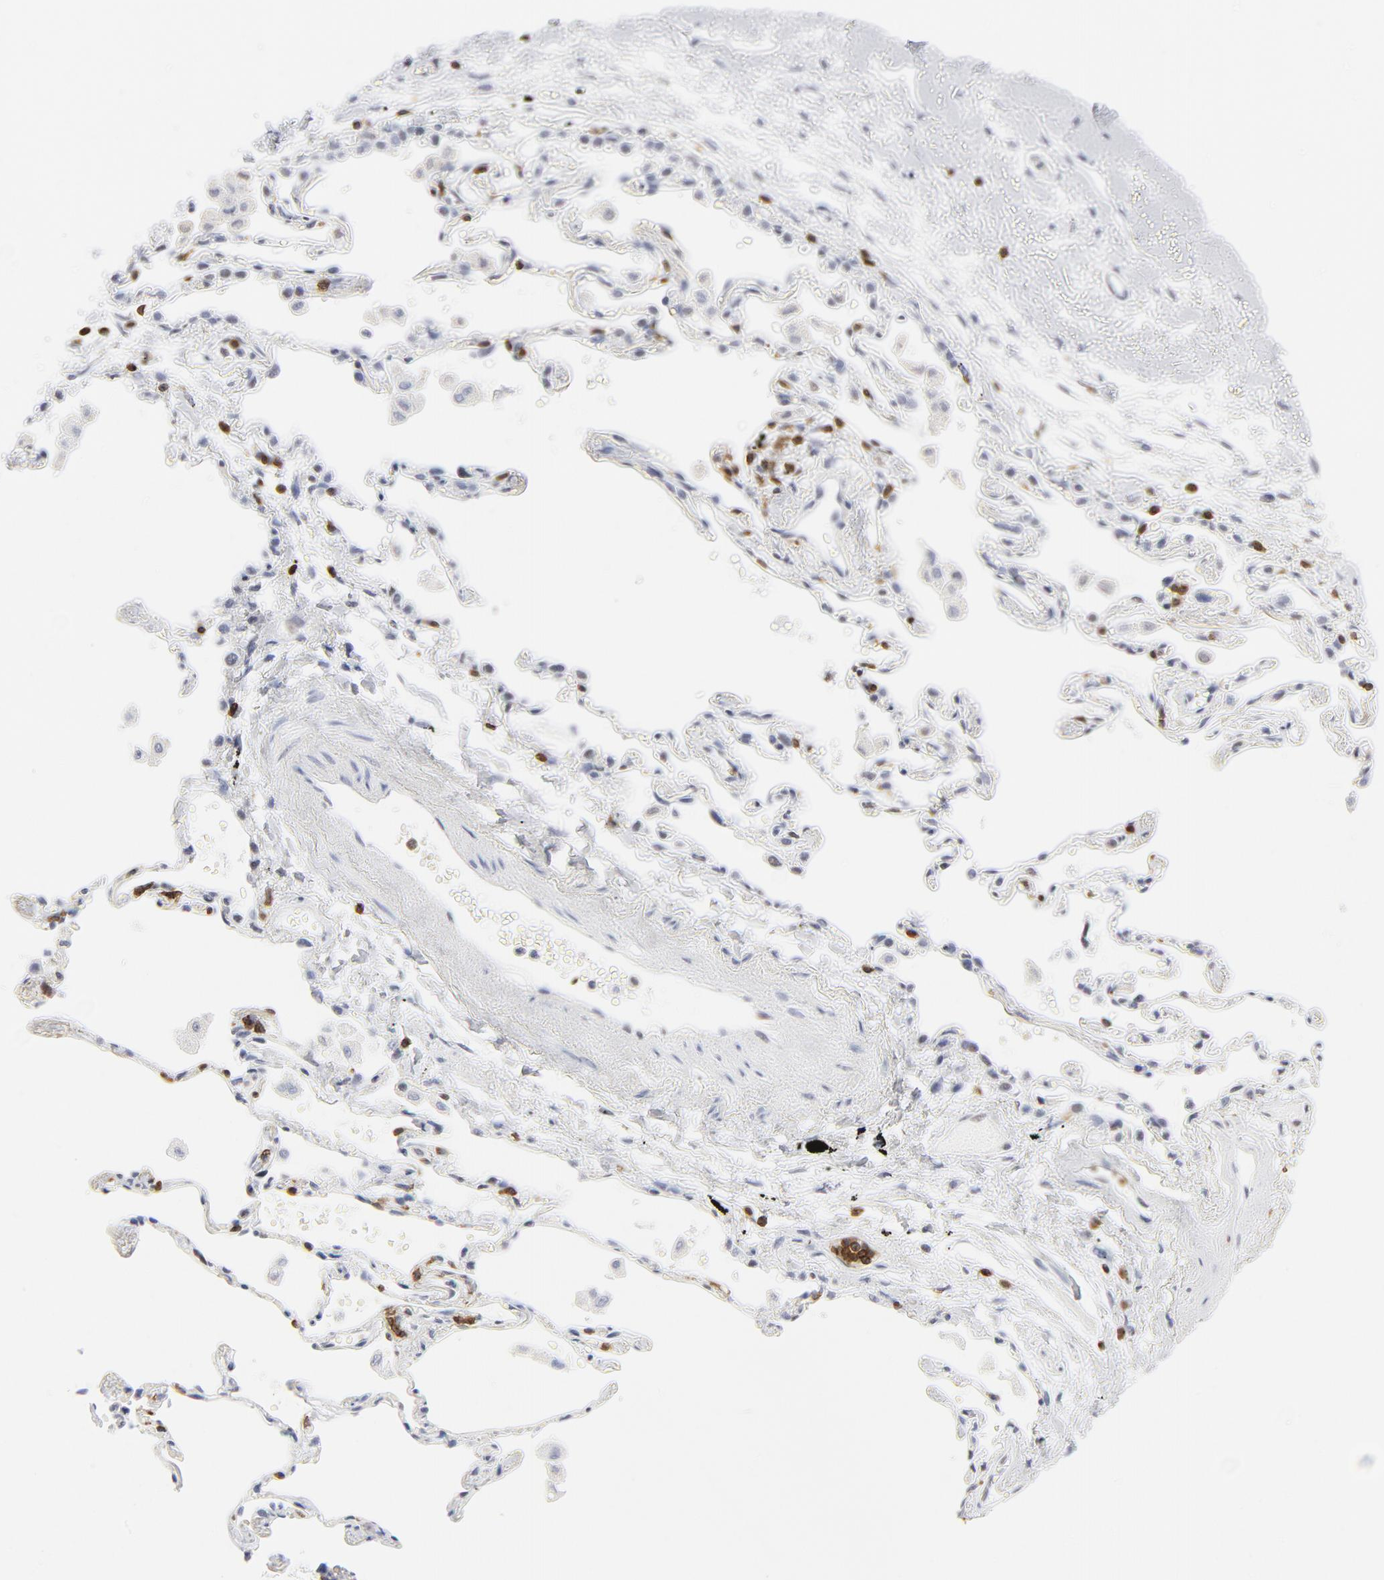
{"staining": {"intensity": "negative", "quantity": "none", "location": "none"}, "tissue": "adipose tissue", "cell_type": "Adipocytes", "image_type": "normal", "snomed": [{"axis": "morphology", "description": "Normal tissue, NOS"}, {"axis": "morphology", "description": "Adenocarcinoma, NOS"}, {"axis": "topography", "description": "Cartilage tissue"}, {"axis": "topography", "description": "Bronchus"}, {"axis": "topography", "description": "Lung"}], "caption": "An immunohistochemistry (IHC) image of benign adipose tissue is shown. There is no staining in adipocytes of adipose tissue.", "gene": "CD2", "patient": {"sex": "female", "age": 67}}